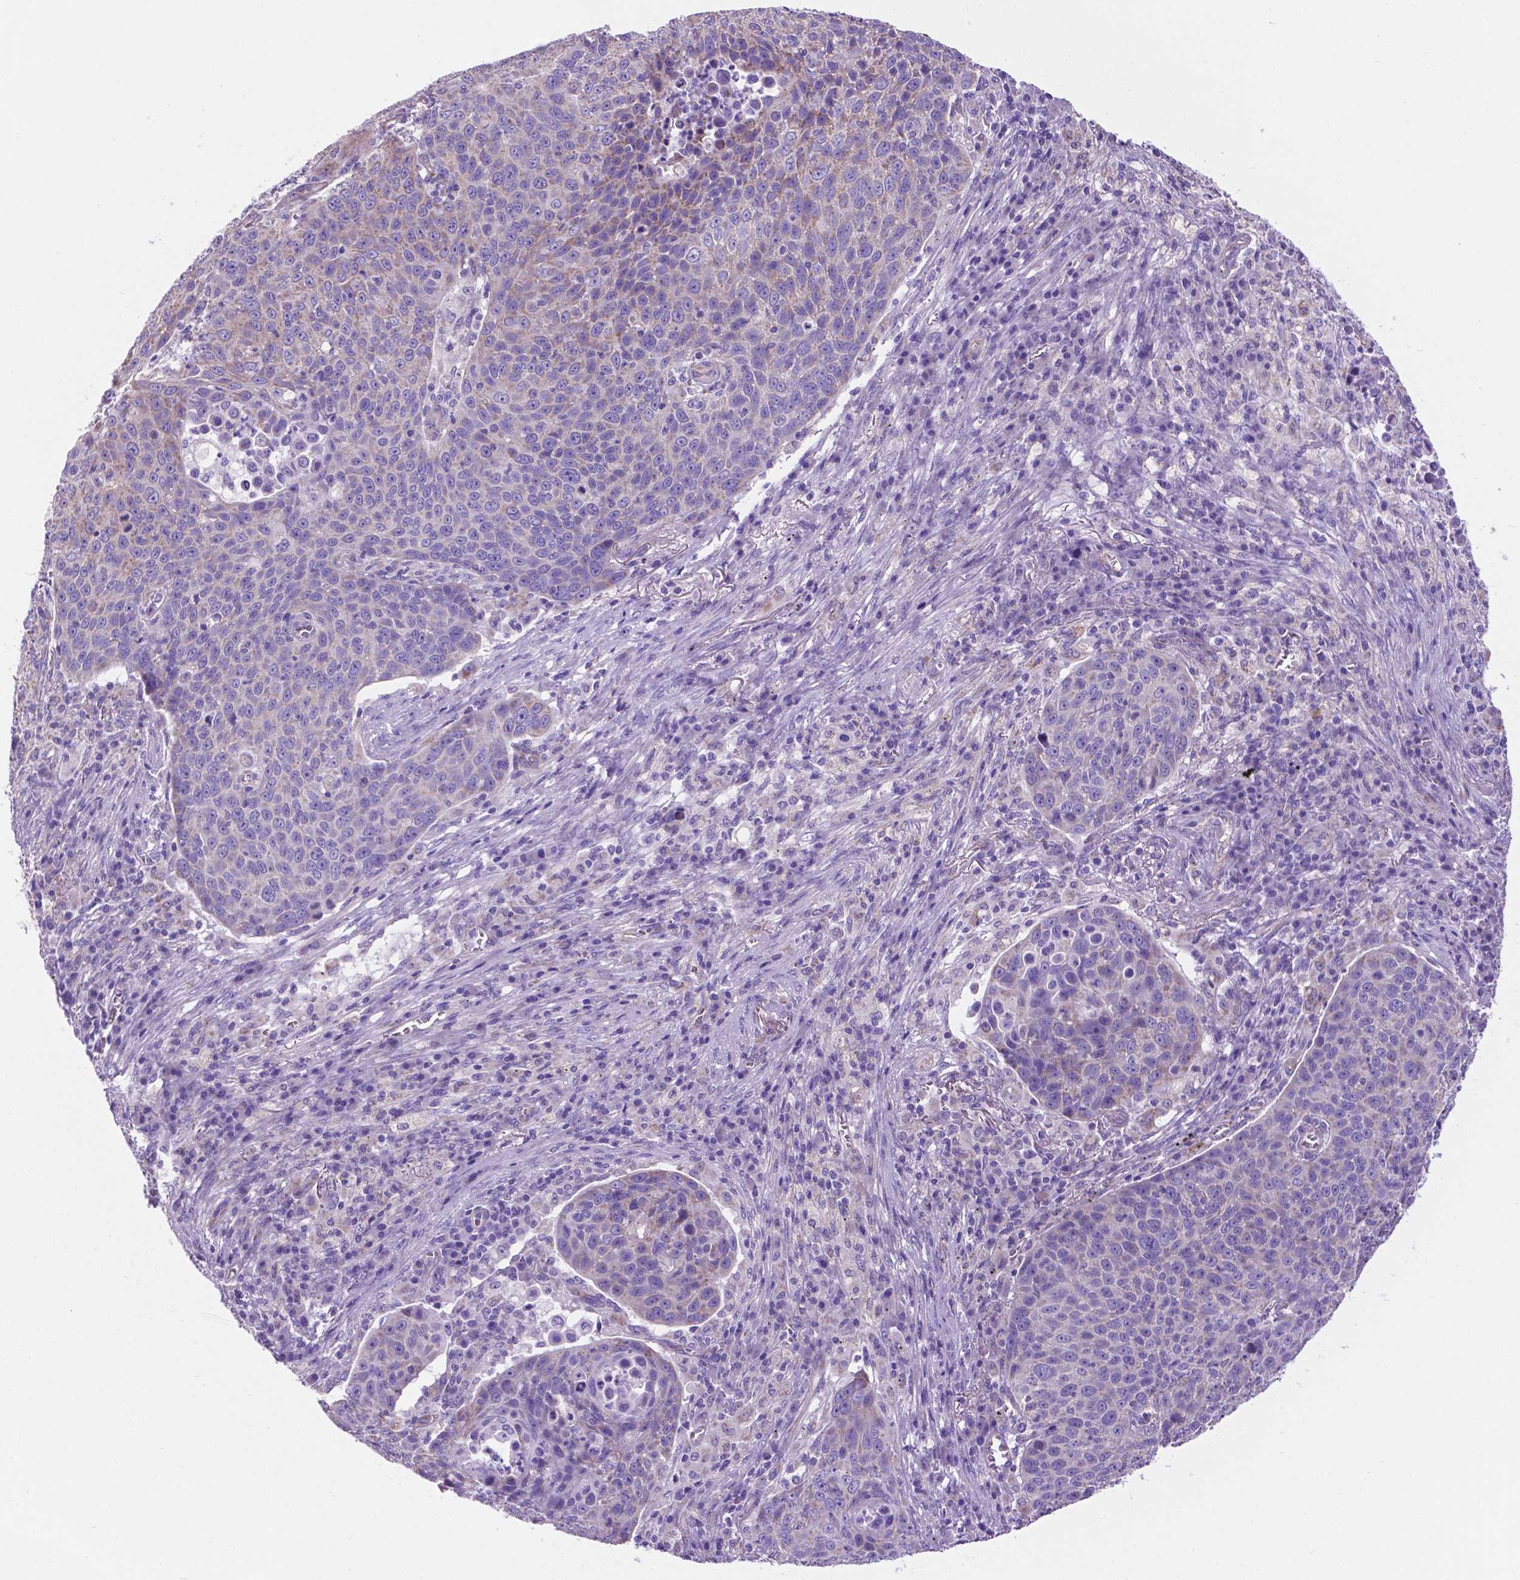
{"staining": {"intensity": "negative", "quantity": "none", "location": "none"}, "tissue": "lung cancer", "cell_type": "Tumor cells", "image_type": "cancer", "snomed": [{"axis": "morphology", "description": "Squamous cell carcinoma, NOS"}, {"axis": "topography", "description": "Lung"}], "caption": "IHC of lung cancer (squamous cell carcinoma) shows no positivity in tumor cells.", "gene": "TMEM121B", "patient": {"sex": "male", "age": 78}}